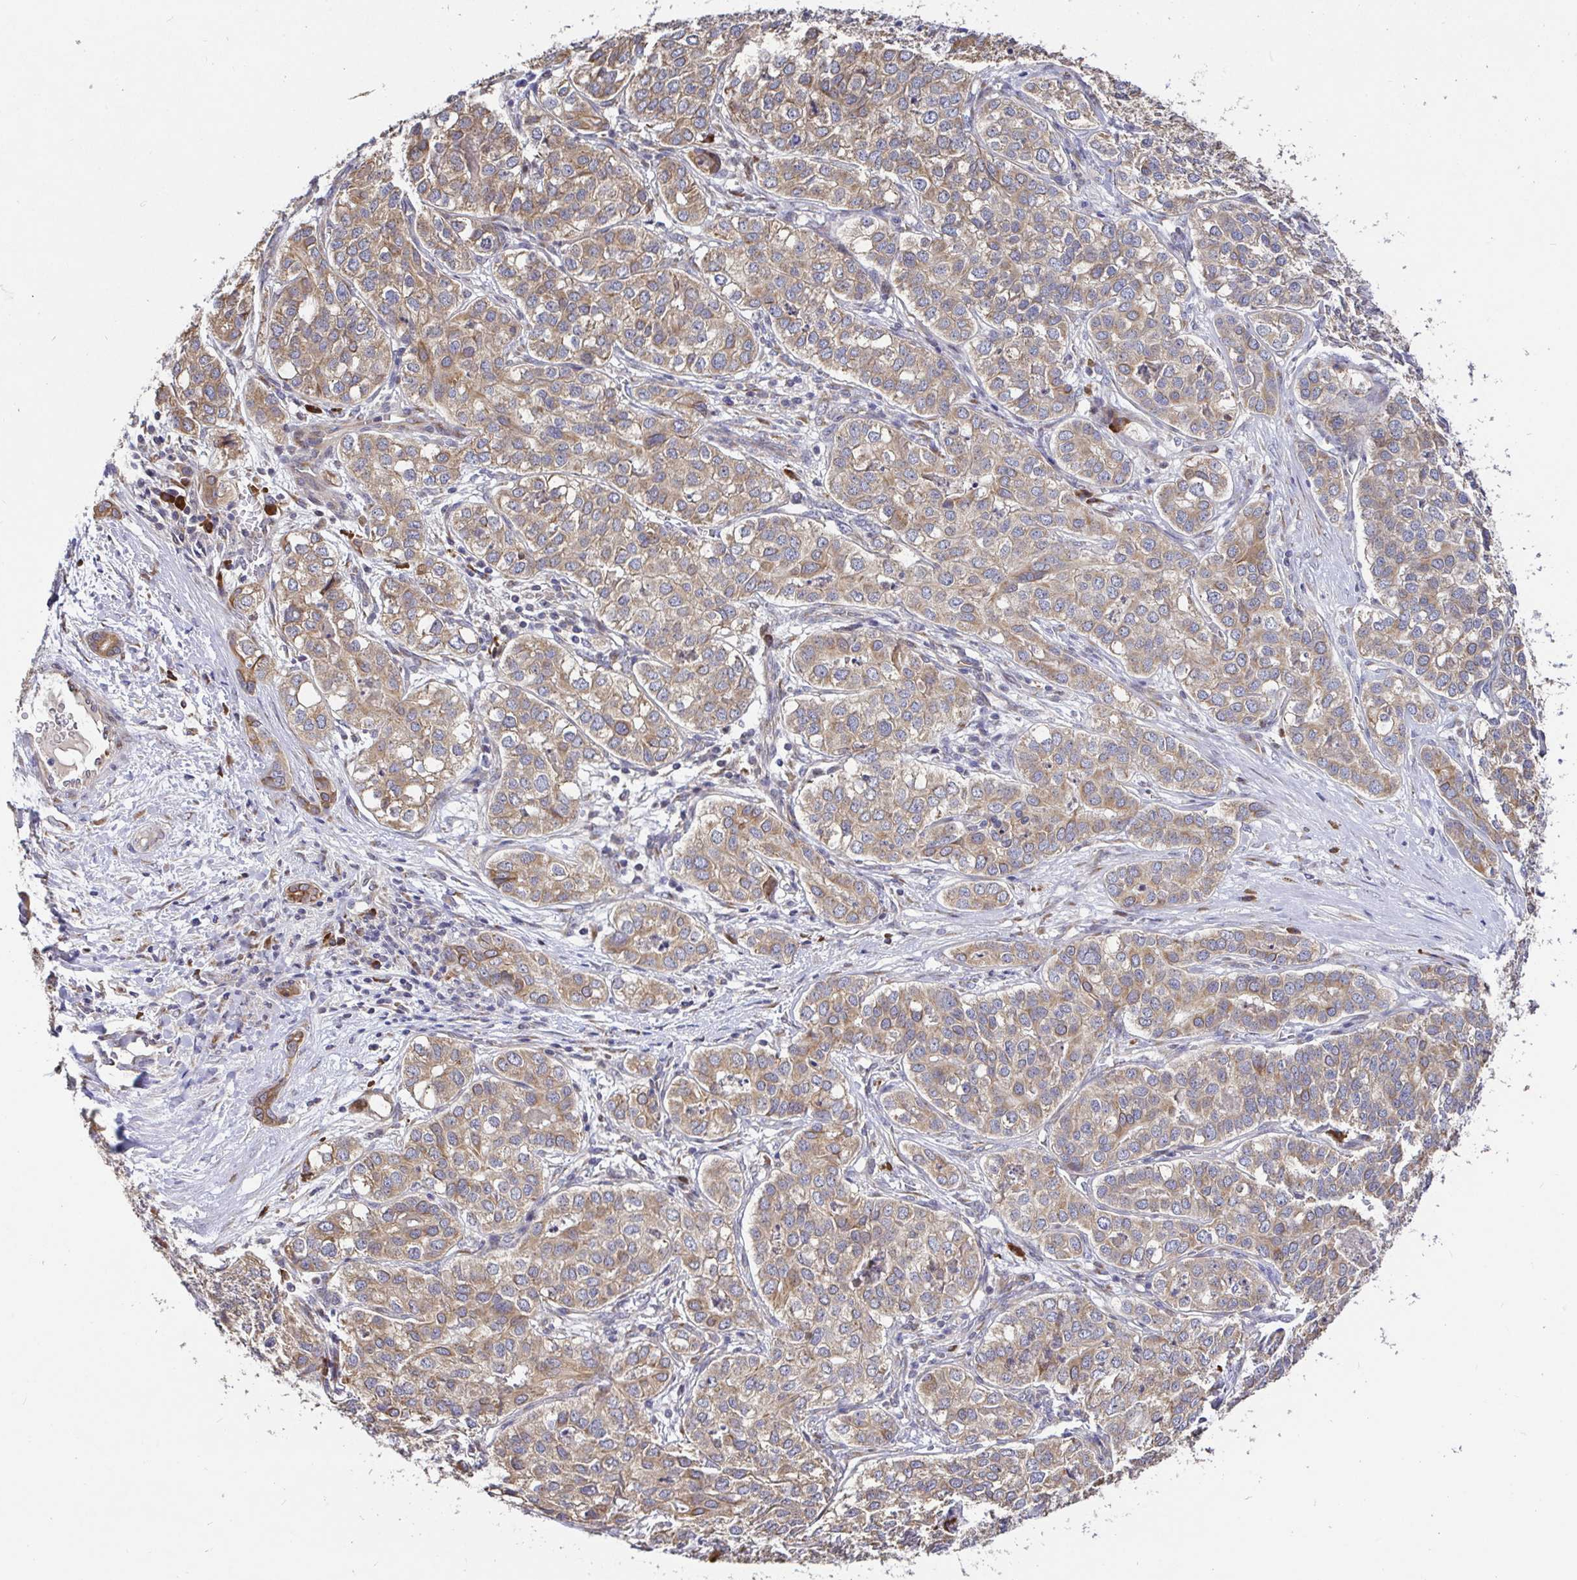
{"staining": {"intensity": "weak", "quantity": ">75%", "location": "cytoplasmic/membranous"}, "tissue": "liver cancer", "cell_type": "Tumor cells", "image_type": "cancer", "snomed": [{"axis": "morphology", "description": "Cholangiocarcinoma"}, {"axis": "topography", "description": "Liver"}], "caption": "Cholangiocarcinoma (liver) stained for a protein shows weak cytoplasmic/membranous positivity in tumor cells.", "gene": "ELP1", "patient": {"sex": "male", "age": 56}}